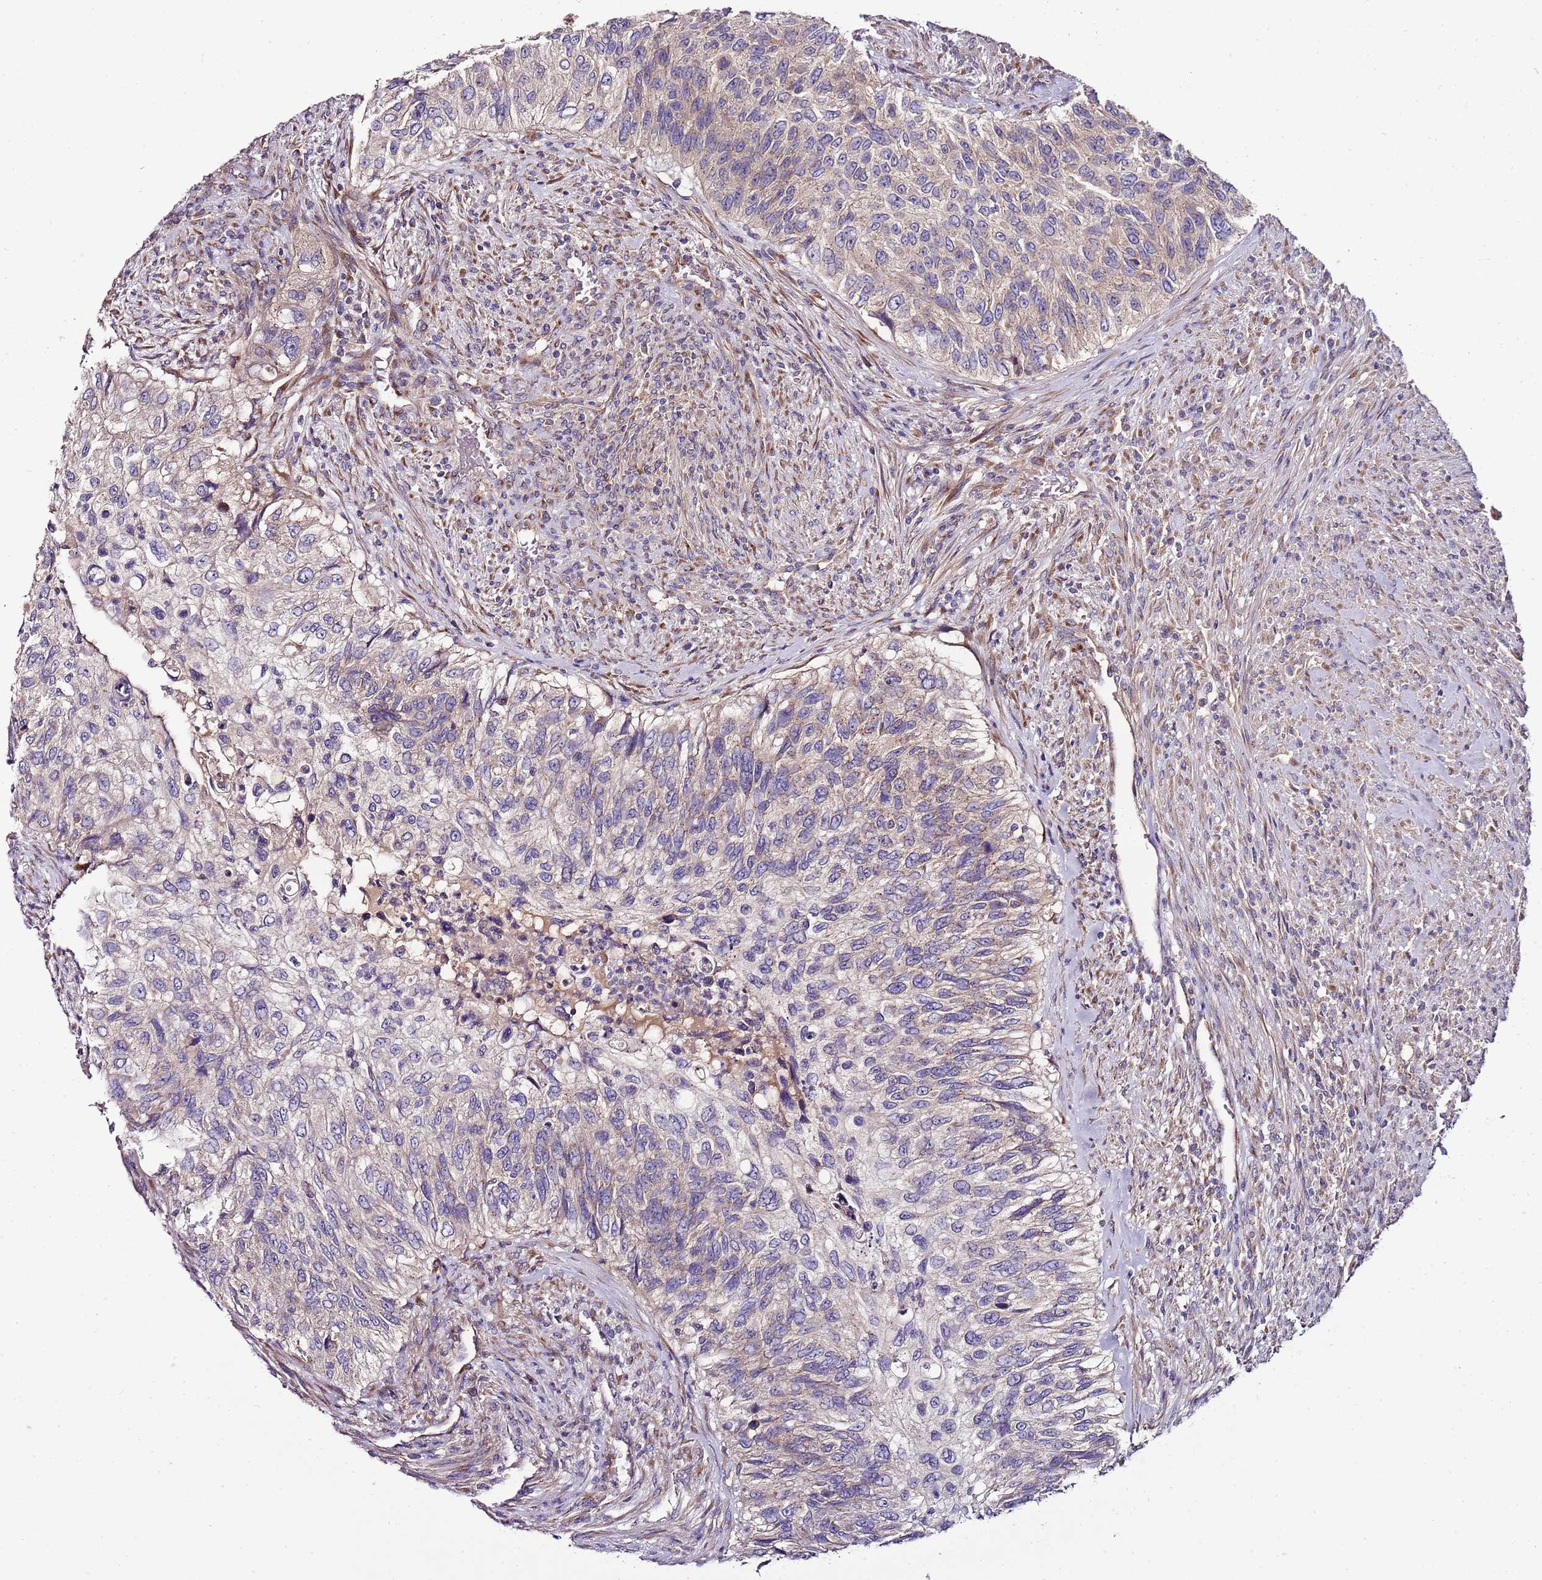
{"staining": {"intensity": "weak", "quantity": "25%-75%", "location": "cytoplasmic/membranous"}, "tissue": "urothelial cancer", "cell_type": "Tumor cells", "image_type": "cancer", "snomed": [{"axis": "morphology", "description": "Urothelial carcinoma, High grade"}, {"axis": "topography", "description": "Urinary bladder"}], "caption": "About 25%-75% of tumor cells in human urothelial cancer reveal weak cytoplasmic/membranous protein staining as visualized by brown immunohistochemical staining.", "gene": "FAM20A", "patient": {"sex": "female", "age": 60}}